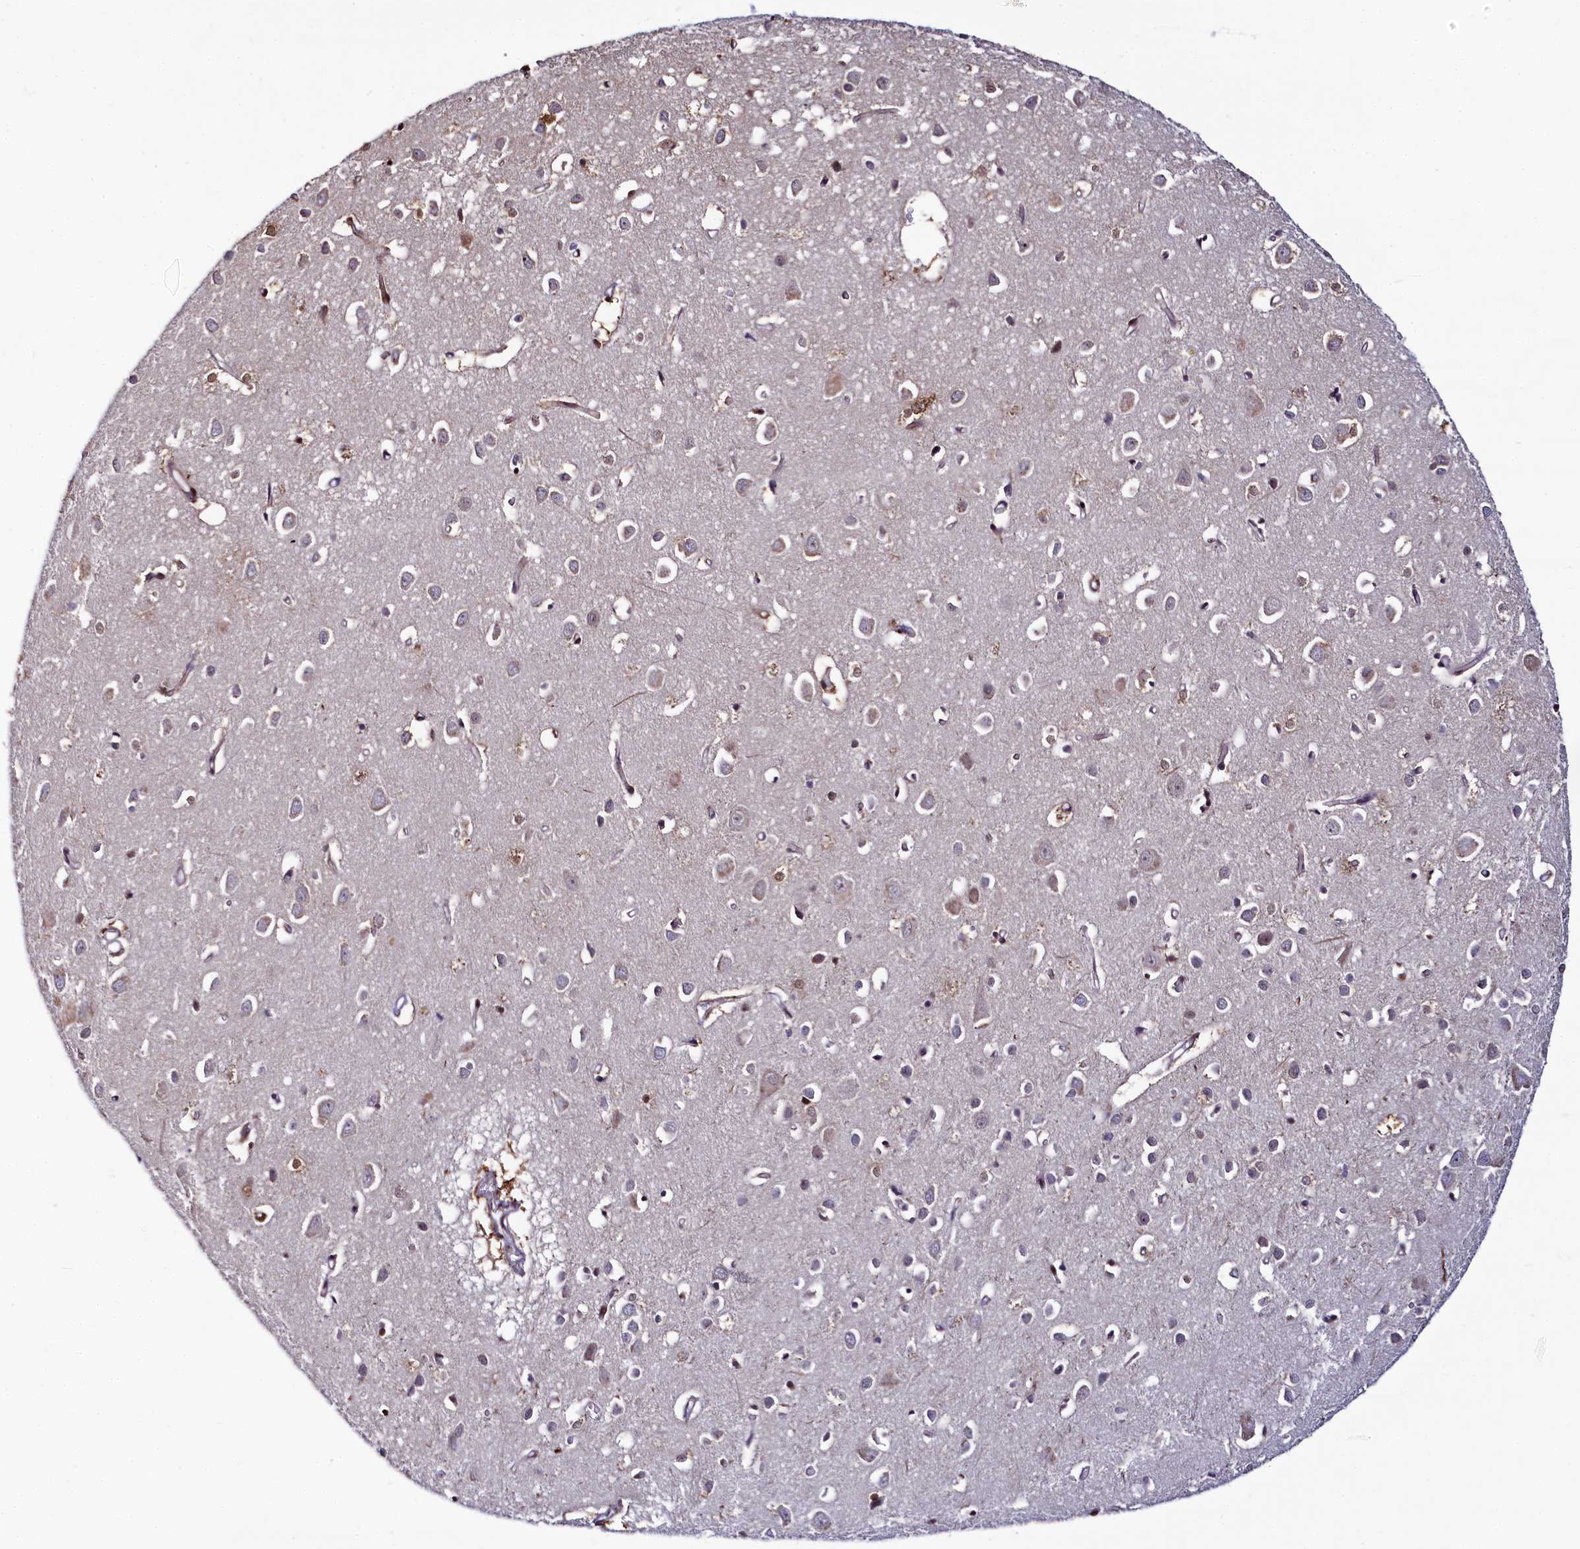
{"staining": {"intensity": "weak", "quantity": "25%-75%", "location": "nuclear"}, "tissue": "cerebral cortex", "cell_type": "Endothelial cells", "image_type": "normal", "snomed": [{"axis": "morphology", "description": "Normal tissue, NOS"}, {"axis": "topography", "description": "Cerebral cortex"}], "caption": "High-power microscopy captured an IHC histopathology image of normal cerebral cortex, revealing weak nuclear staining in approximately 25%-75% of endothelial cells.", "gene": "TCOF1", "patient": {"sex": "female", "age": 64}}